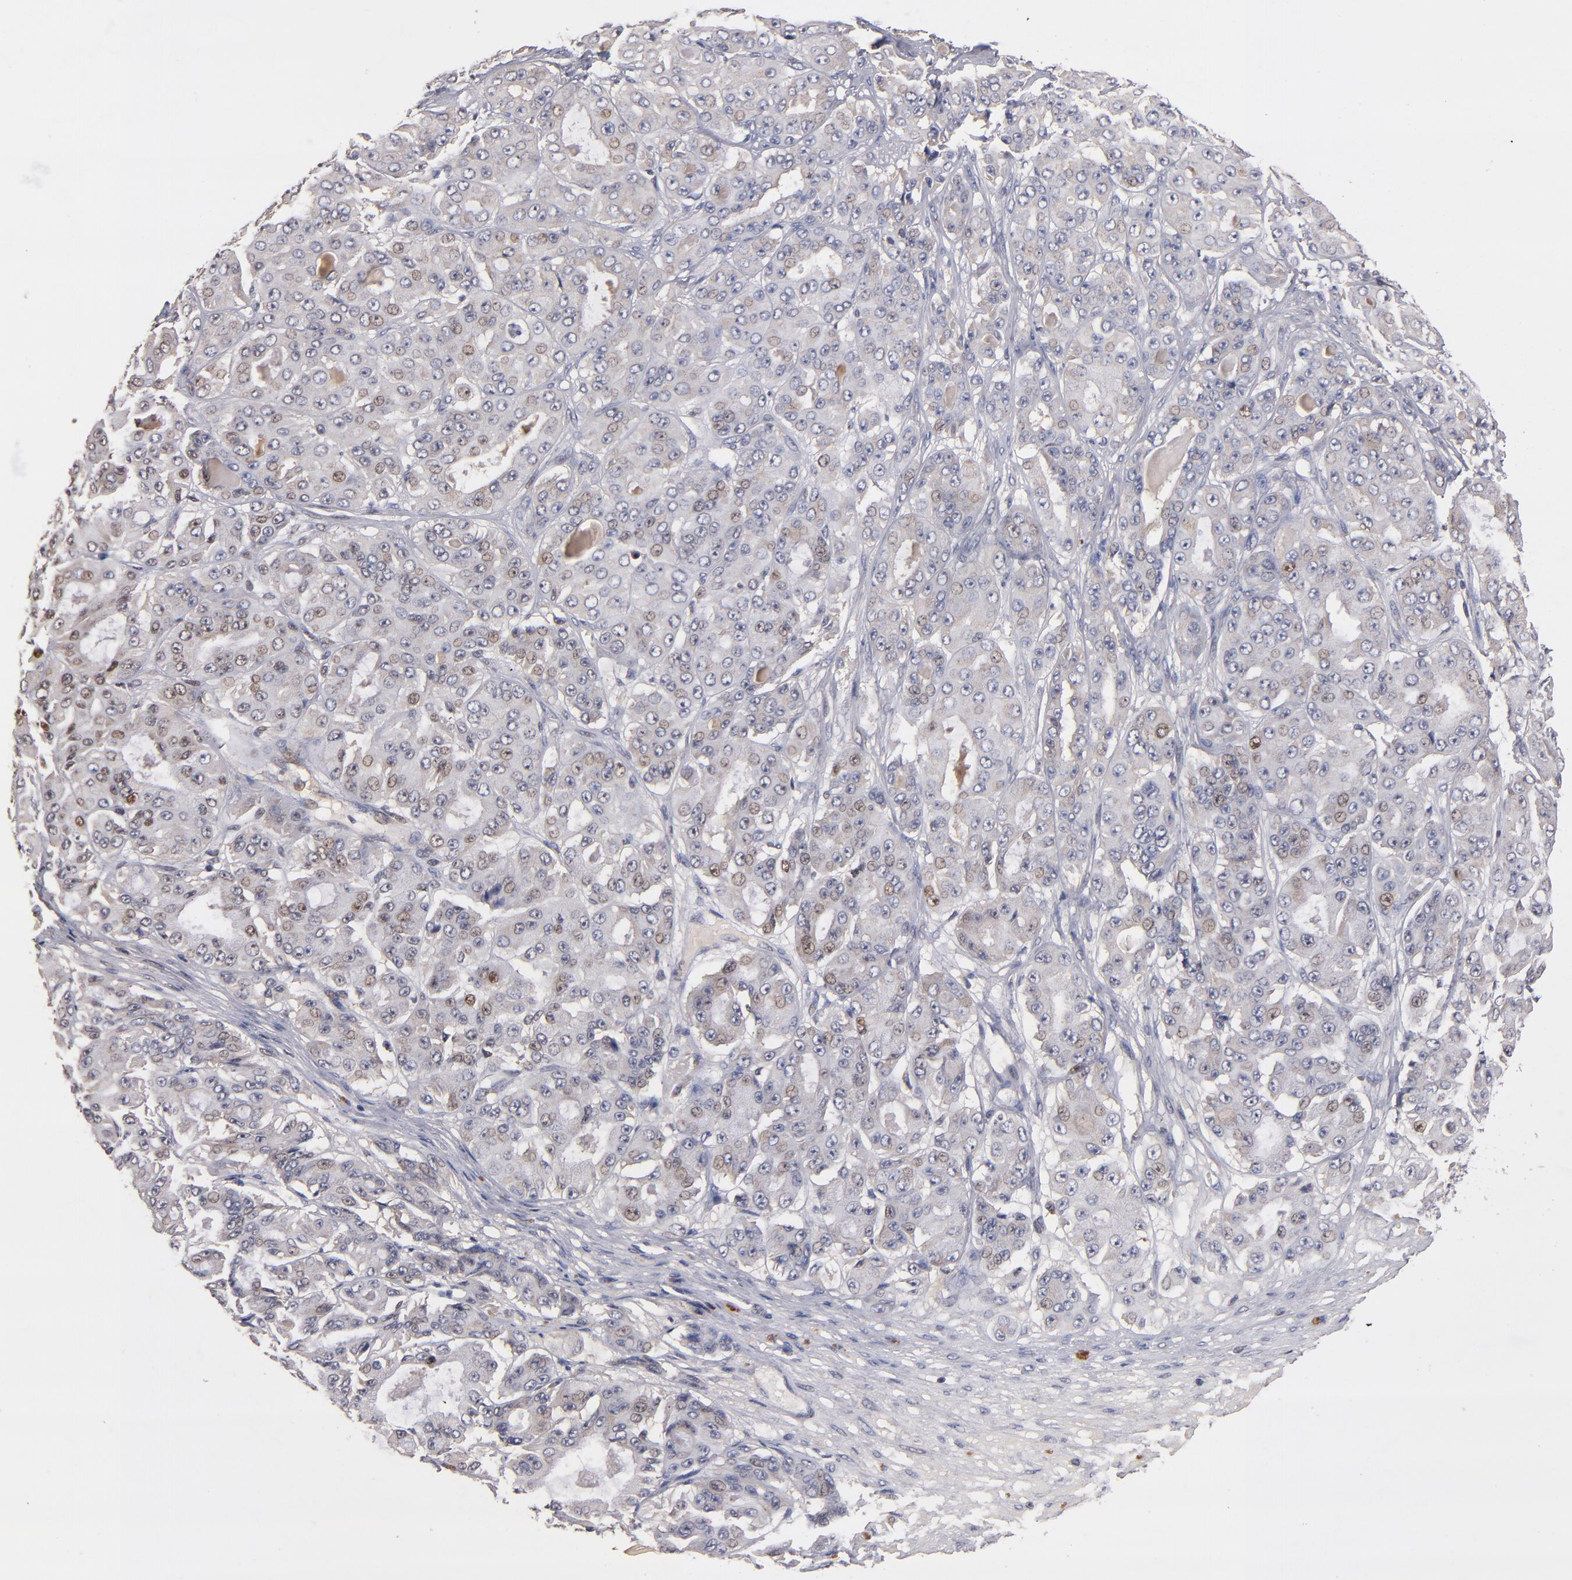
{"staining": {"intensity": "weak", "quantity": "<25%", "location": "cytoplasmic/membranous,nuclear"}, "tissue": "ovarian cancer", "cell_type": "Tumor cells", "image_type": "cancer", "snomed": [{"axis": "morphology", "description": "Carcinoma, endometroid"}, {"axis": "topography", "description": "Ovary"}], "caption": "This photomicrograph is of ovarian endometroid carcinoma stained with immunohistochemistry to label a protein in brown with the nuclei are counter-stained blue. There is no expression in tumor cells.", "gene": "UPF3B", "patient": {"sex": "female", "age": 61}}